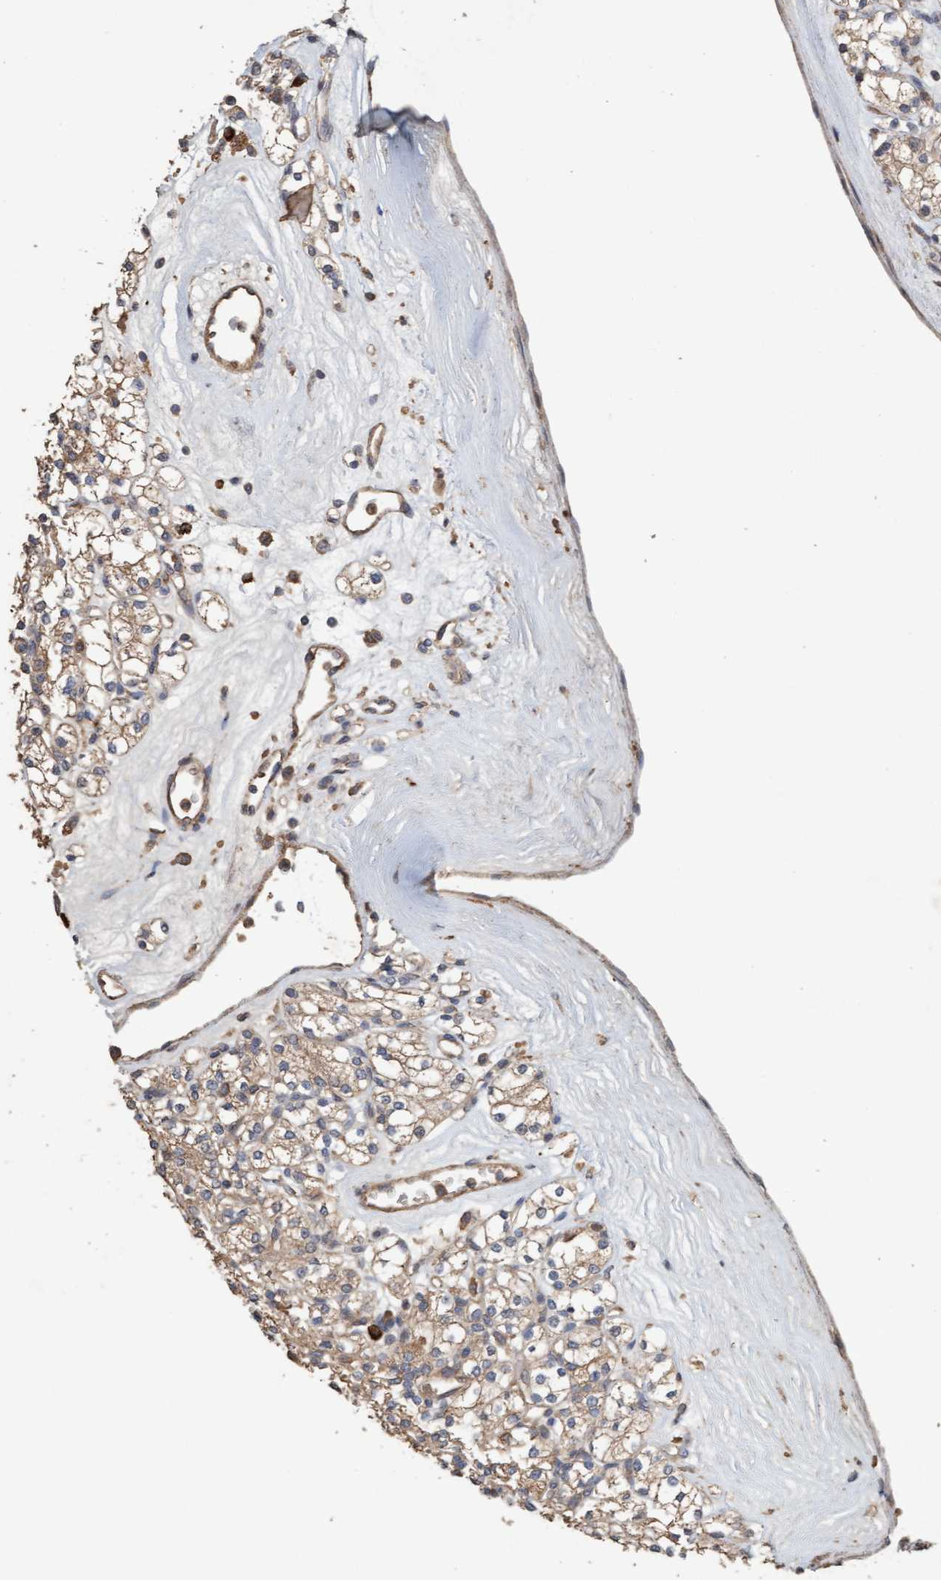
{"staining": {"intensity": "weak", "quantity": ">75%", "location": "cytoplasmic/membranous"}, "tissue": "renal cancer", "cell_type": "Tumor cells", "image_type": "cancer", "snomed": [{"axis": "morphology", "description": "Adenocarcinoma, NOS"}, {"axis": "topography", "description": "Kidney"}], "caption": "DAB immunohistochemical staining of renal cancer reveals weak cytoplasmic/membranous protein staining in approximately >75% of tumor cells. (Stains: DAB in brown, nuclei in blue, Microscopy: brightfield microscopy at high magnification).", "gene": "LONRF1", "patient": {"sex": "male", "age": 77}}